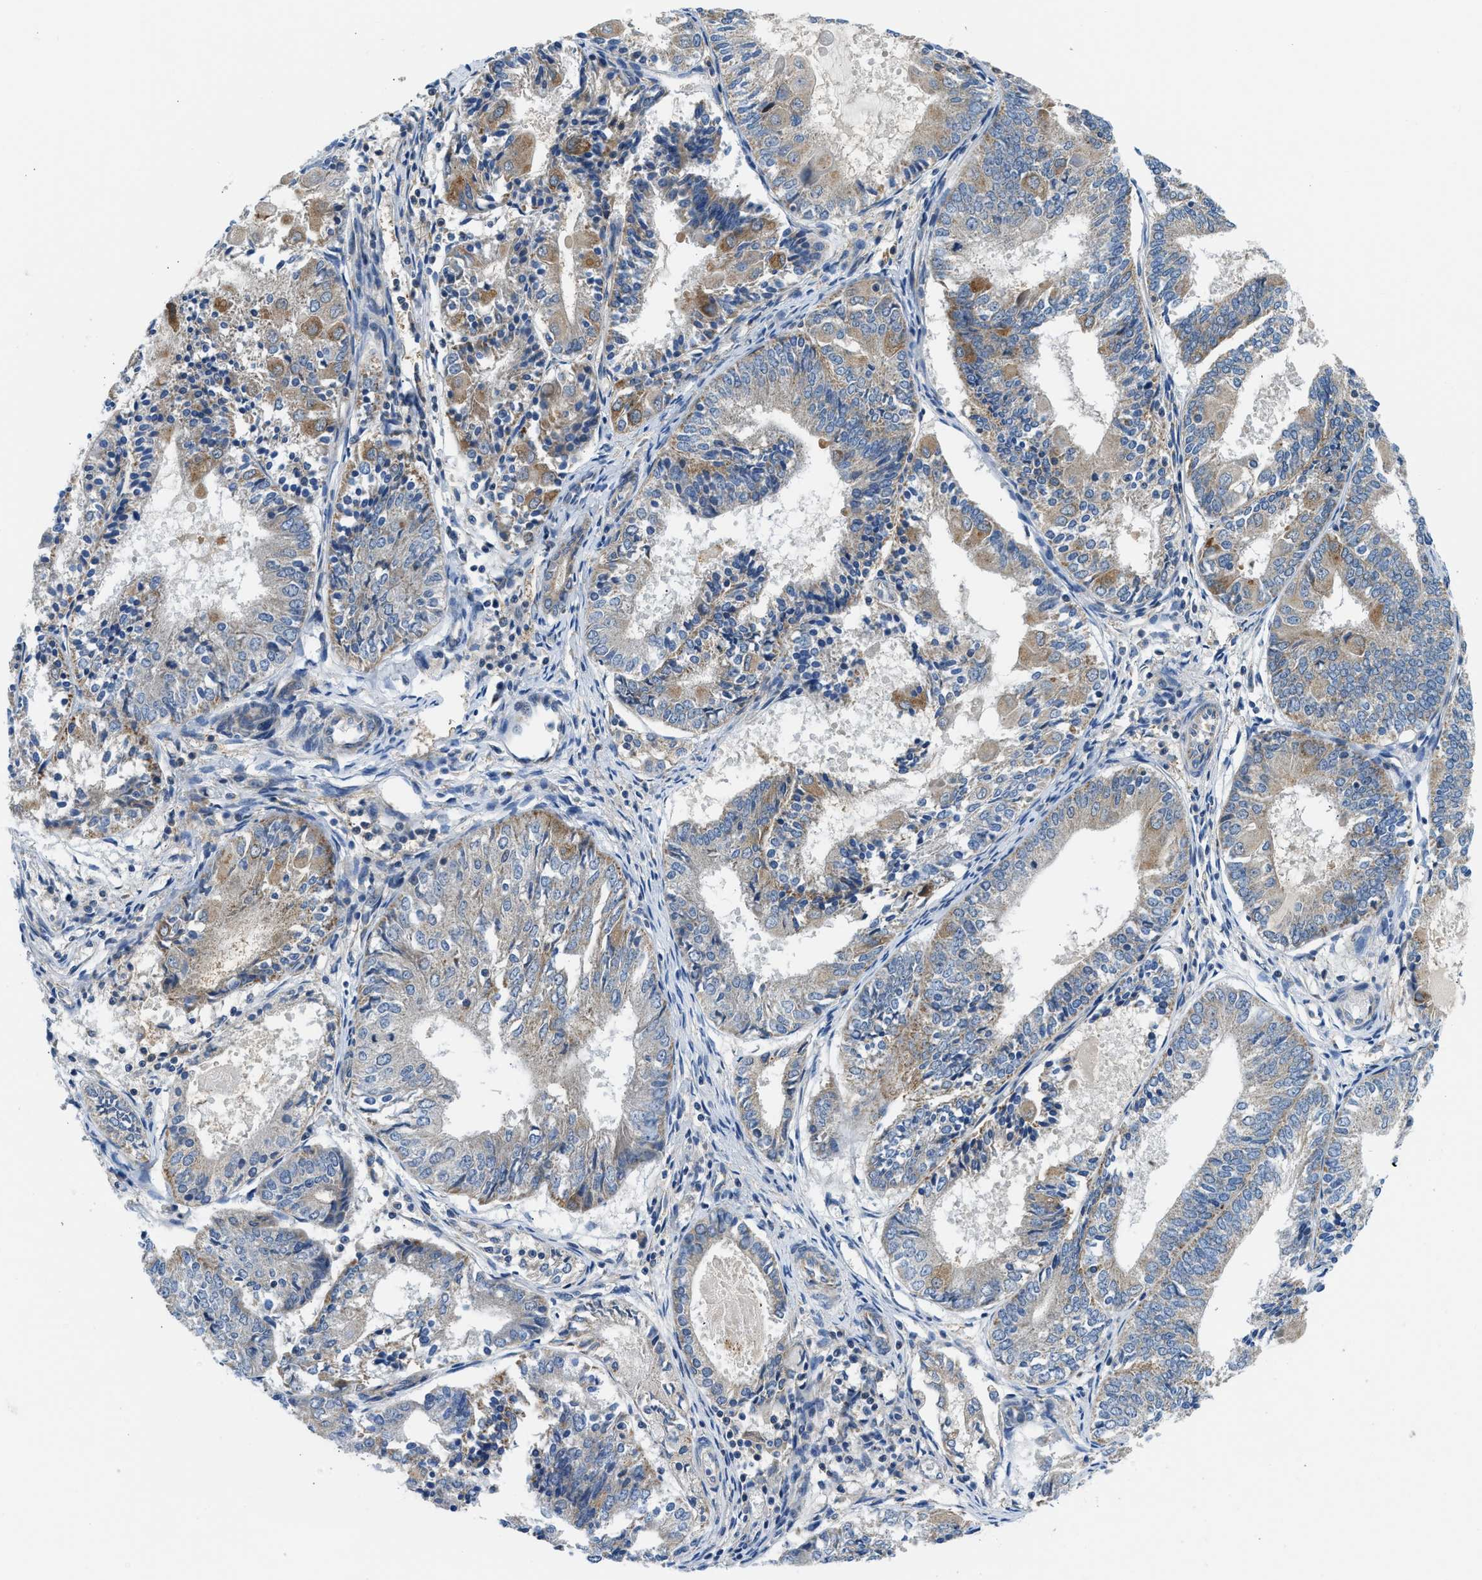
{"staining": {"intensity": "moderate", "quantity": "25%-75%", "location": "cytoplasmic/membranous"}, "tissue": "endometrial cancer", "cell_type": "Tumor cells", "image_type": "cancer", "snomed": [{"axis": "morphology", "description": "Adenocarcinoma, NOS"}, {"axis": "topography", "description": "Endometrium"}], "caption": "This photomicrograph shows endometrial adenocarcinoma stained with IHC to label a protein in brown. The cytoplasmic/membranous of tumor cells show moderate positivity for the protein. Nuclei are counter-stained blue.", "gene": "LPIN2", "patient": {"sex": "female", "age": 81}}